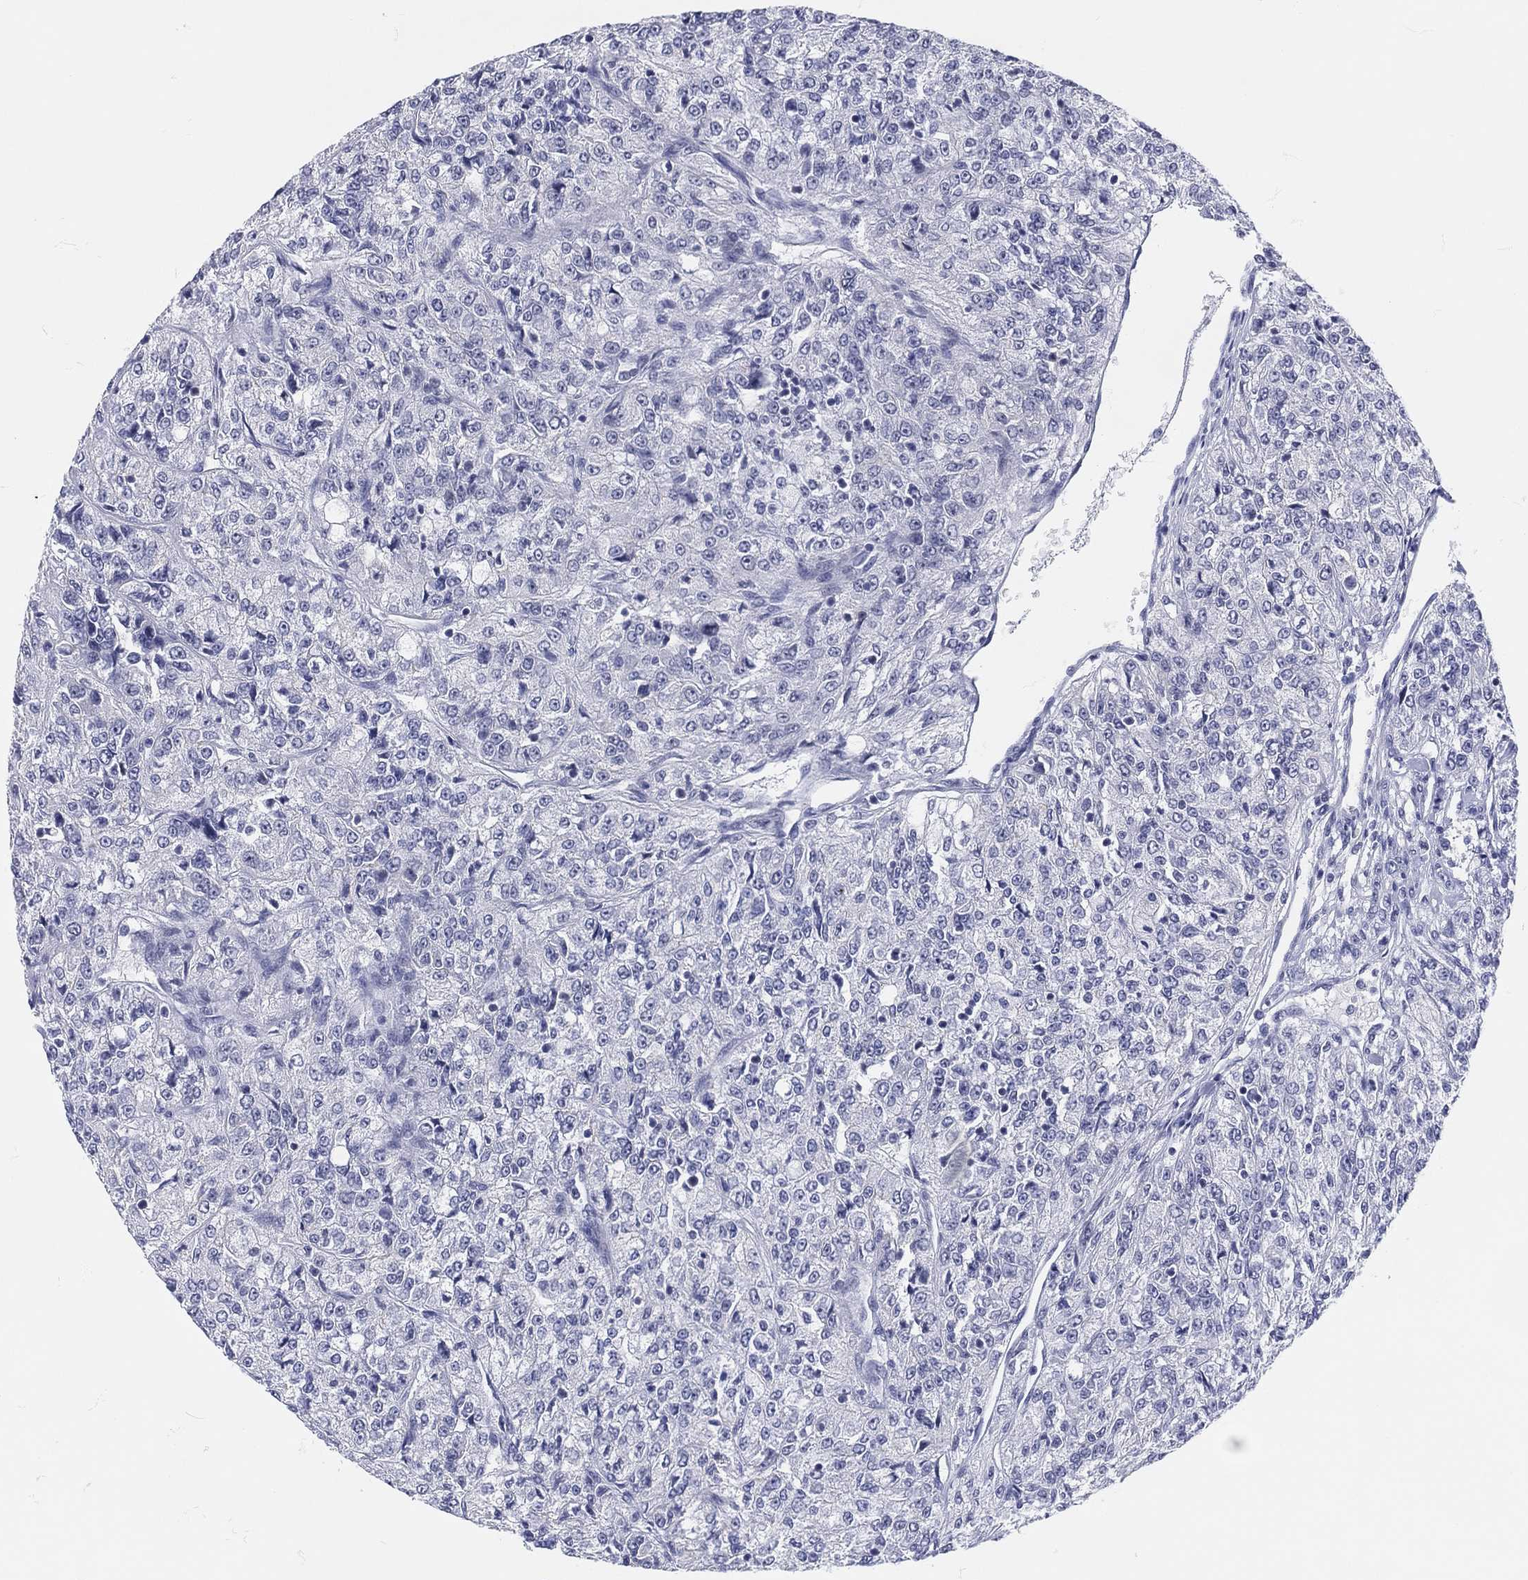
{"staining": {"intensity": "negative", "quantity": "none", "location": "none"}, "tissue": "renal cancer", "cell_type": "Tumor cells", "image_type": "cancer", "snomed": [{"axis": "morphology", "description": "Adenocarcinoma, NOS"}, {"axis": "topography", "description": "Kidney"}], "caption": "Tumor cells are negative for protein expression in human renal cancer.", "gene": "MAPK8IP1", "patient": {"sex": "female", "age": 63}}